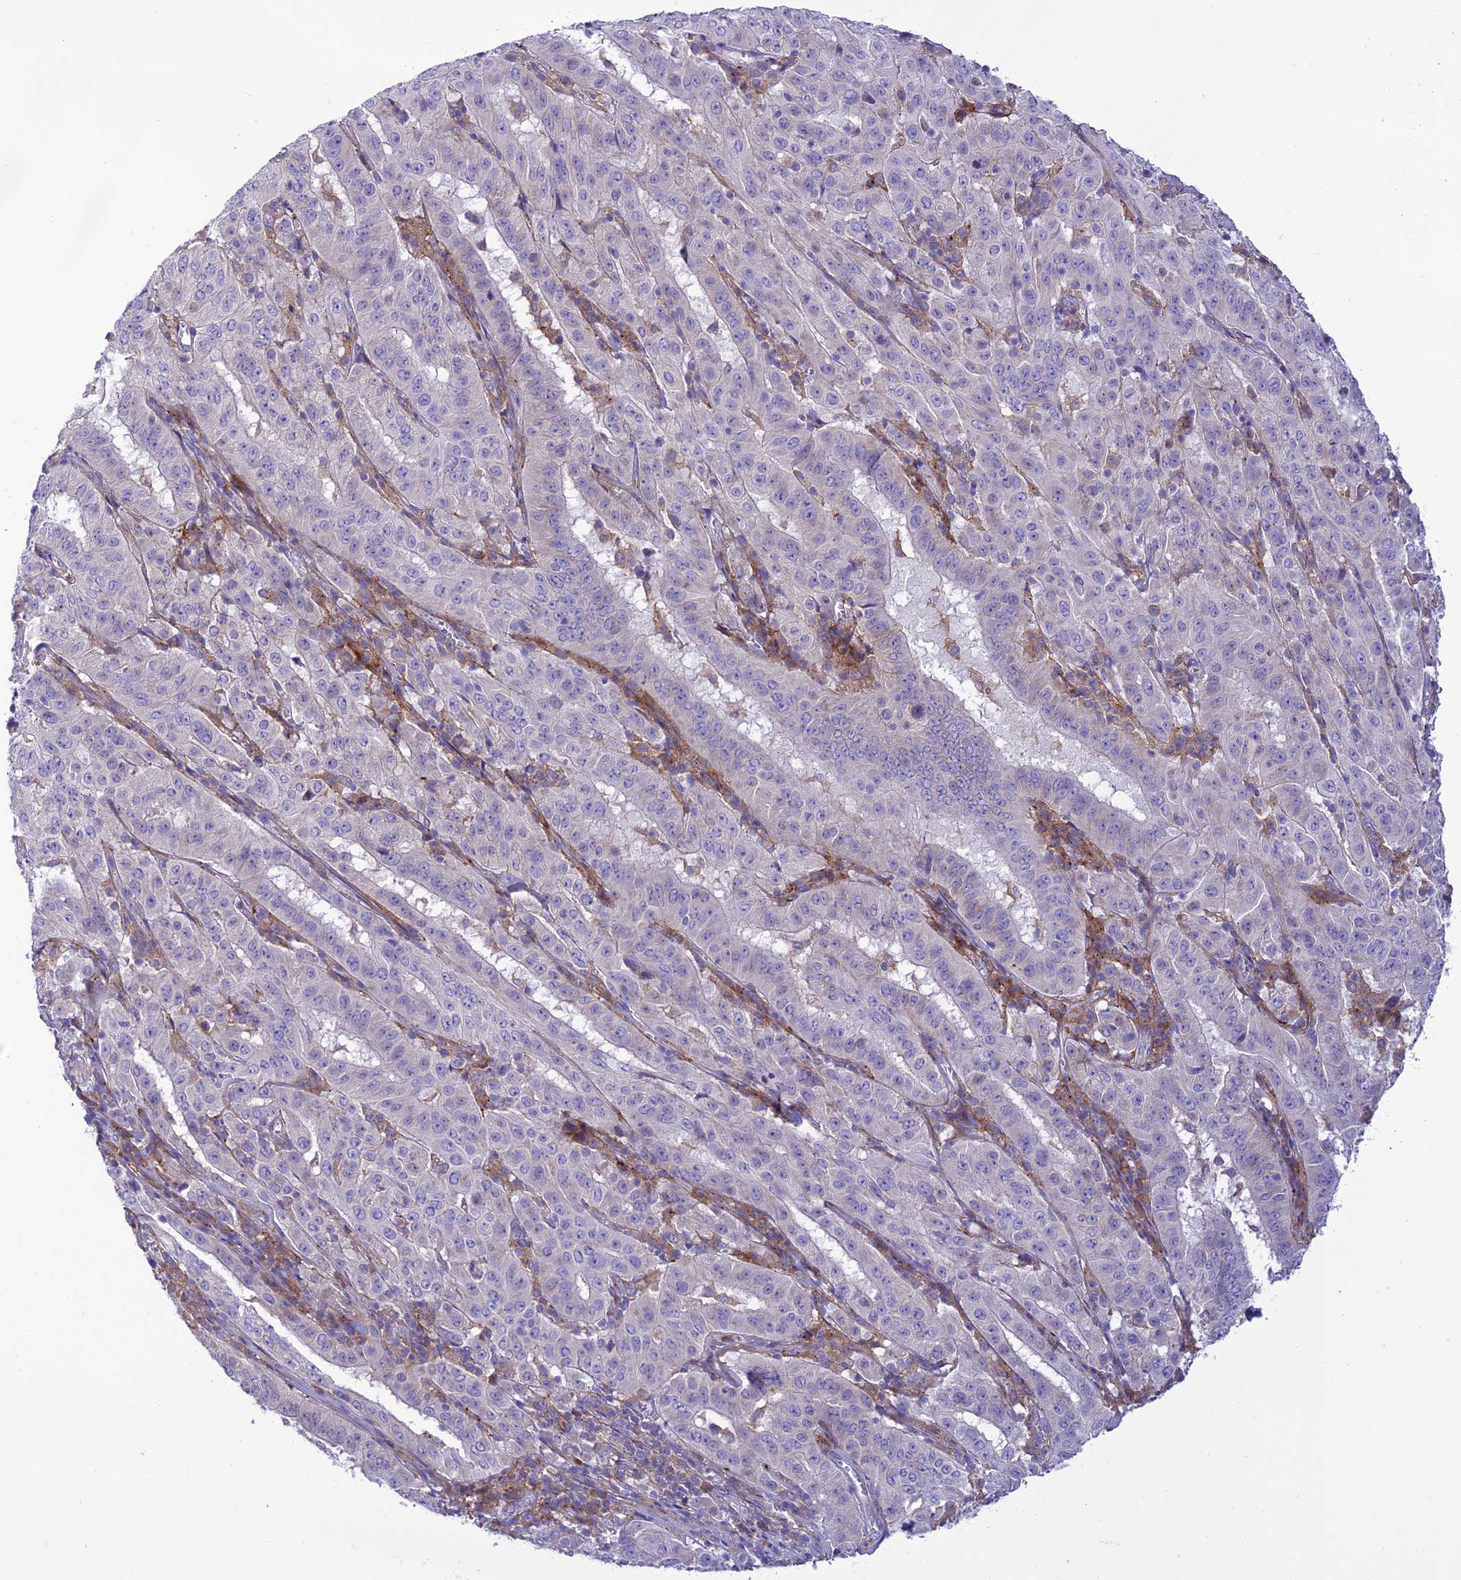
{"staining": {"intensity": "negative", "quantity": "none", "location": "none"}, "tissue": "pancreatic cancer", "cell_type": "Tumor cells", "image_type": "cancer", "snomed": [{"axis": "morphology", "description": "Adenocarcinoma, NOS"}, {"axis": "topography", "description": "Pancreas"}], "caption": "The immunohistochemistry (IHC) micrograph has no significant positivity in tumor cells of pancreatic cancer tissue.", "gene": "JMY", "patient": {"sex": "male", "age": 63}}